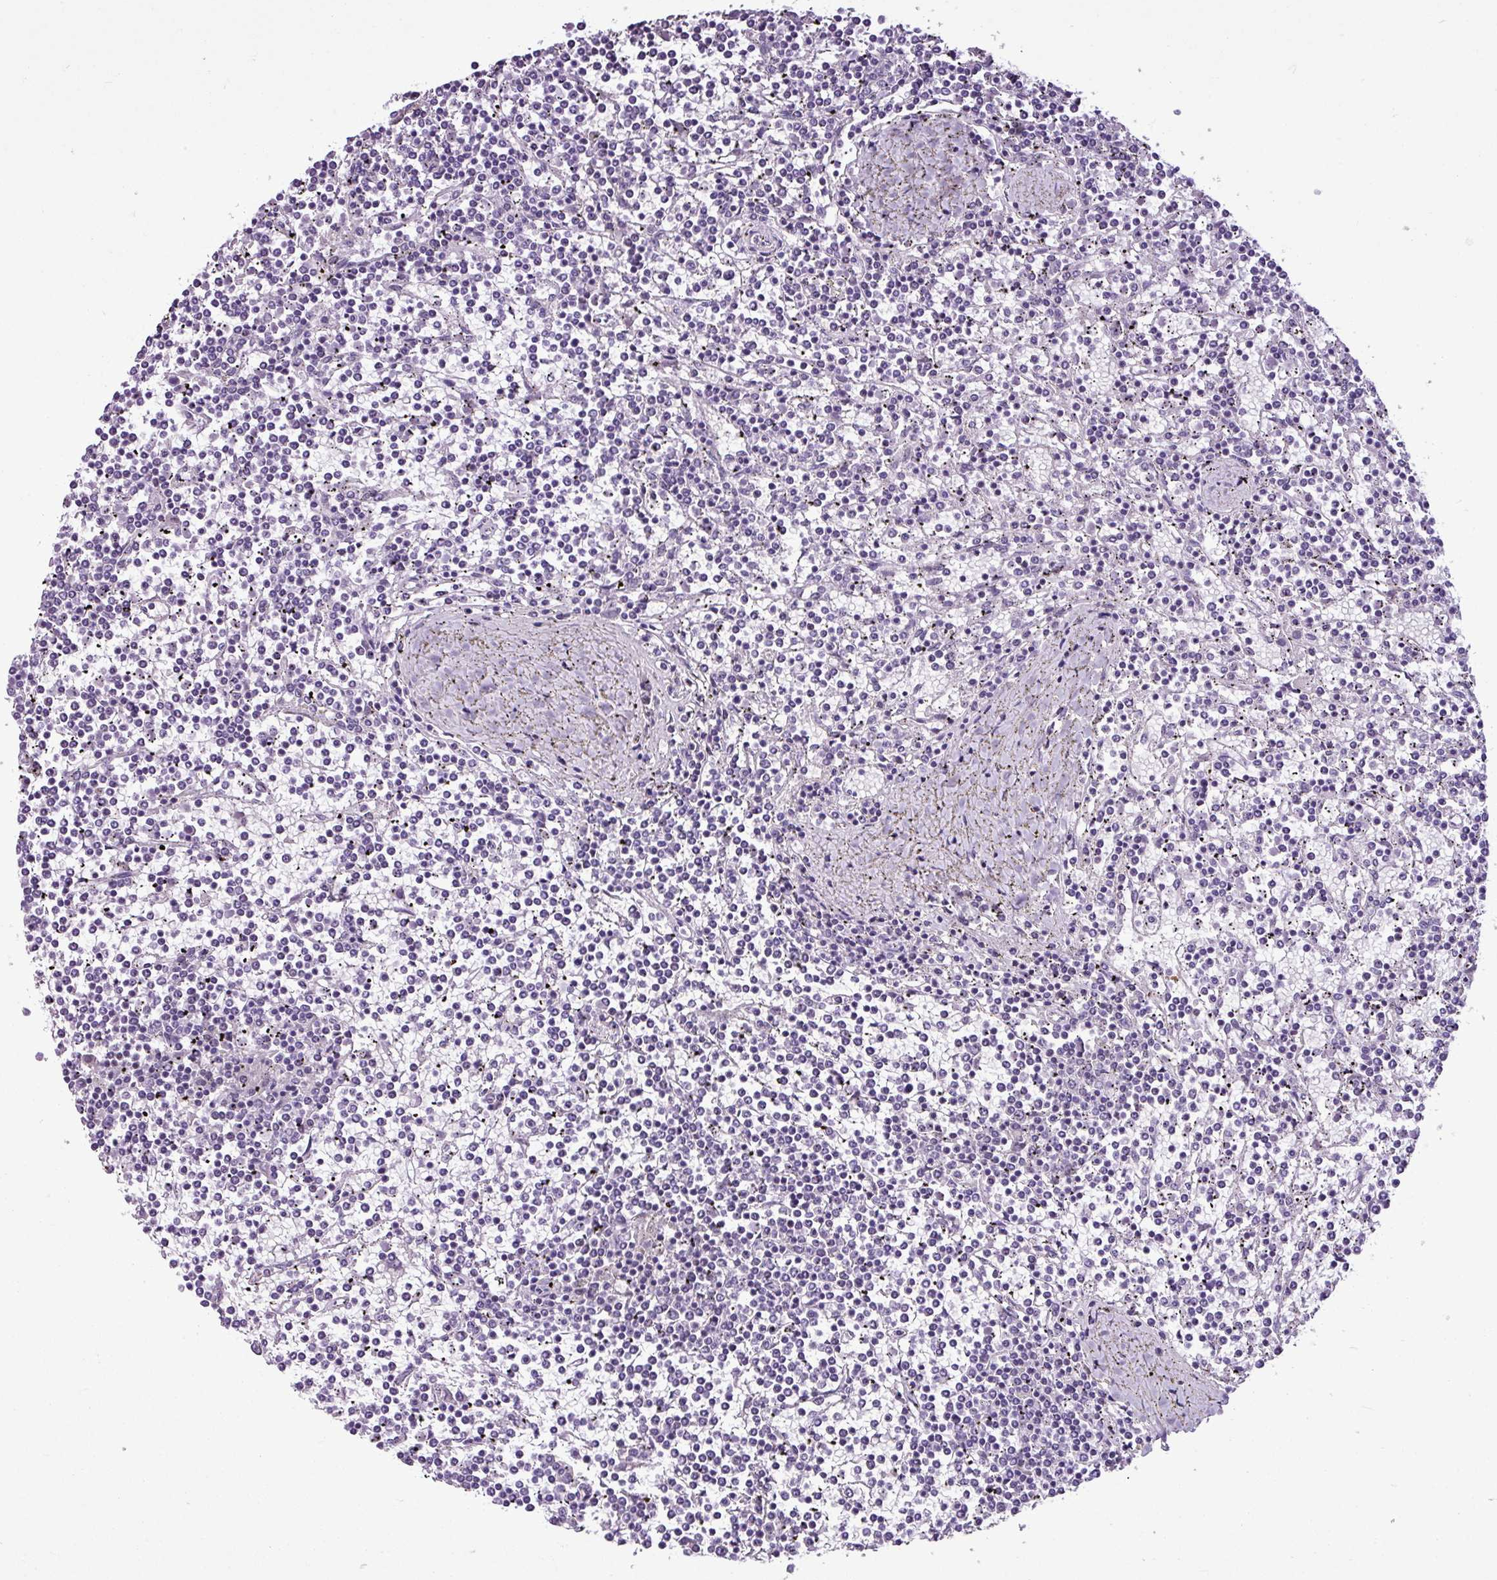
{"staining": {"intensity": "negative", "quantity": "none", "location": "none"}, "tissue": "lymphoma", "cell_type": "Tumor cells", "image_type": "cancer", "snomed": [{"axis": "morphology", "description": "Malignant lymphoma, non-Hodgkin's type, Low grade"}, {"axis": "topography", "description": "Spleen"}], "caption": "Immunohistochemistry histopathology image of human low-grade malignant lymphoma, non-Hodgkin's type stained for a protein (brown), which demonstrates no staining in tumor cells.", "gene": "UTP18", "patient": {"sex": "female", "age": 19}}